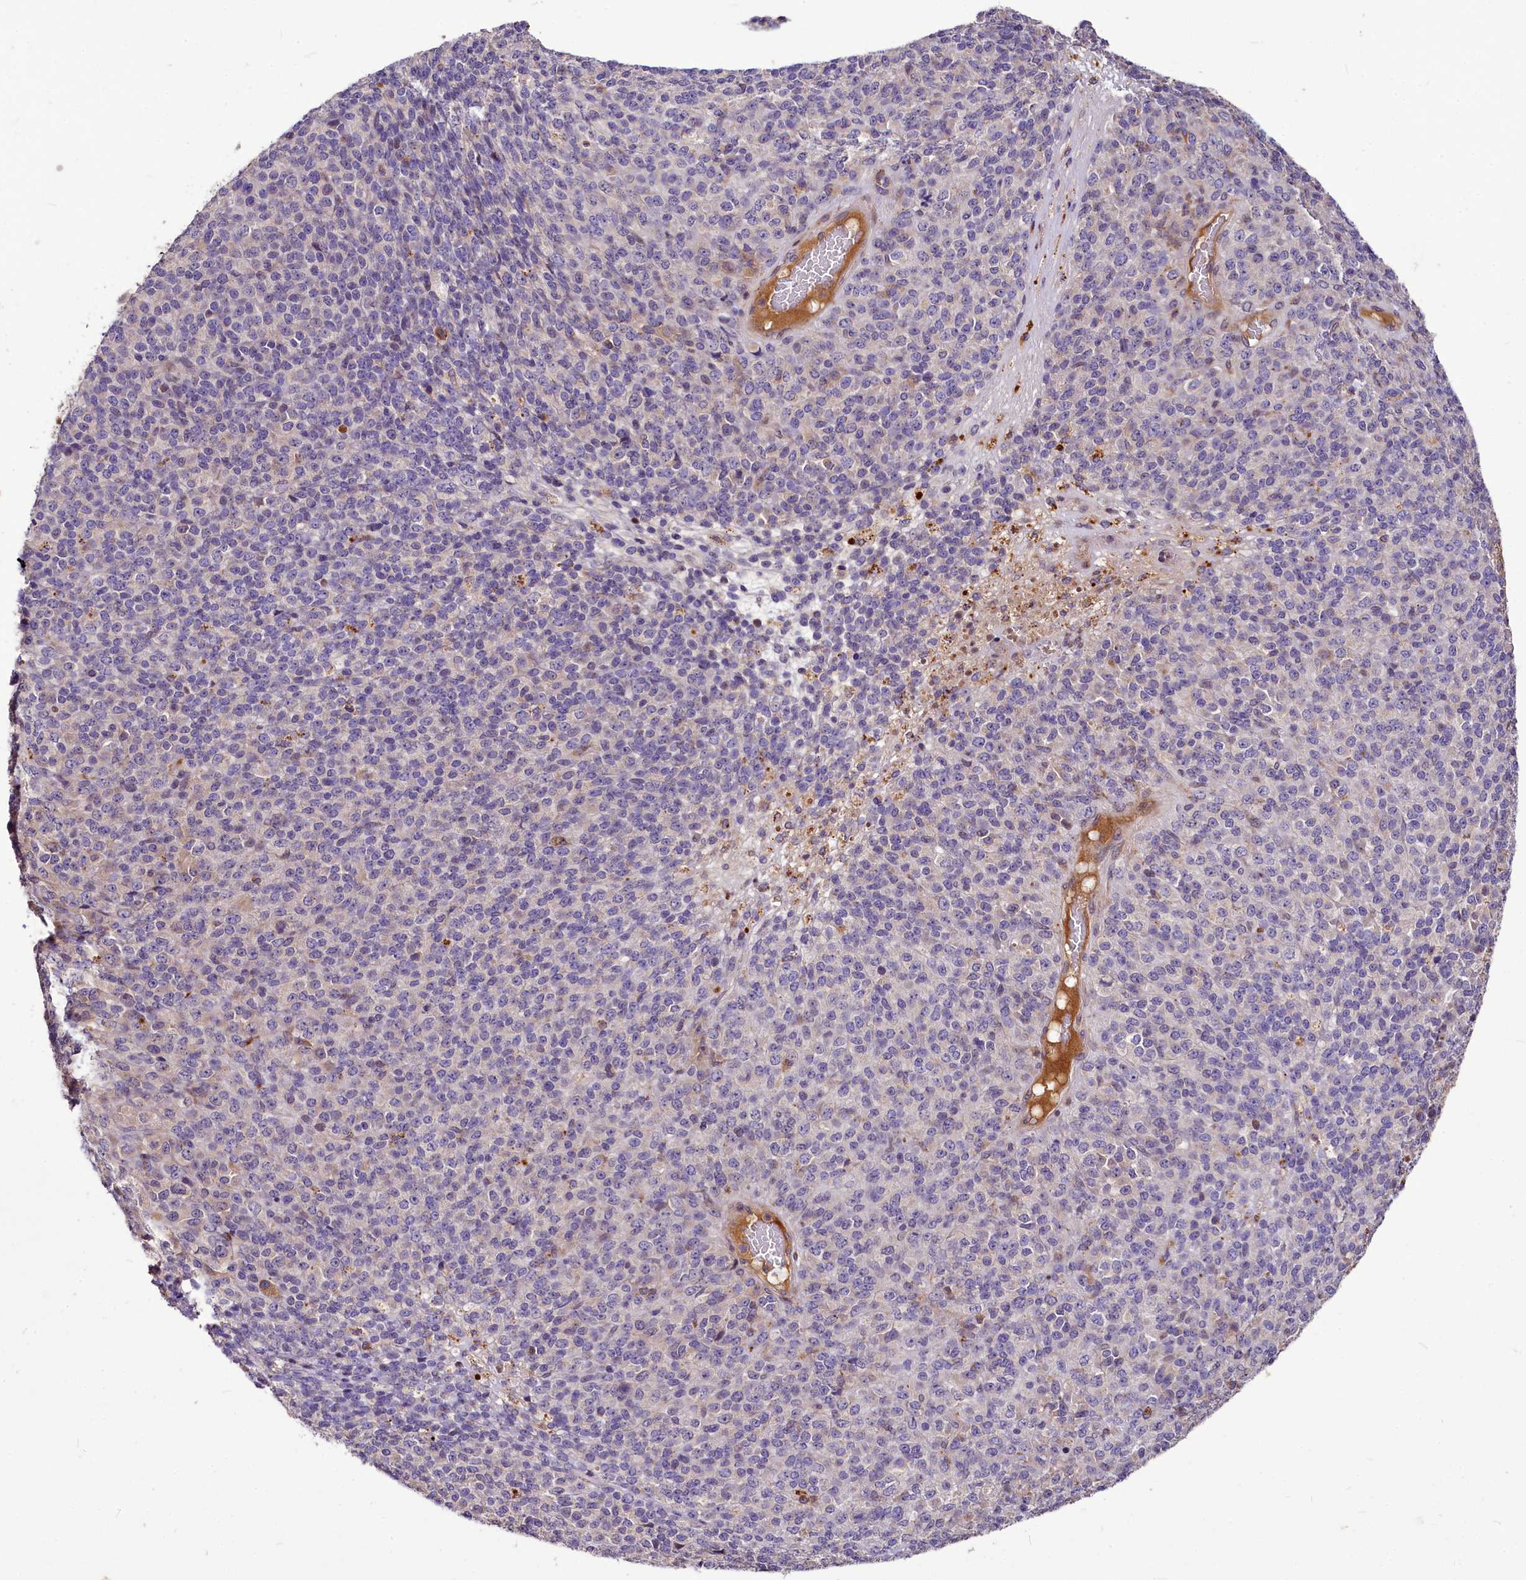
{"staining": {"intensity": "negative", "quantity": "none", "location": "none"}, "tissue": "melanoma", "cell_type": "Tumor cells", "image_type": "cancer", "snomed": [{"axis": "morphology", "description": "Malignant melanoma, Metastatic site"}, {"axis": "topography", "description": "Brain"}], "caption": "A high-resolution photomicrograph shows immunohistochemistry (IHC) staining of malignant melanoma (metastatic site), which reveals no significant expression in tumor cells.", "gene": "C11orf86", "patient": {"sex": "female", "age": 56}}